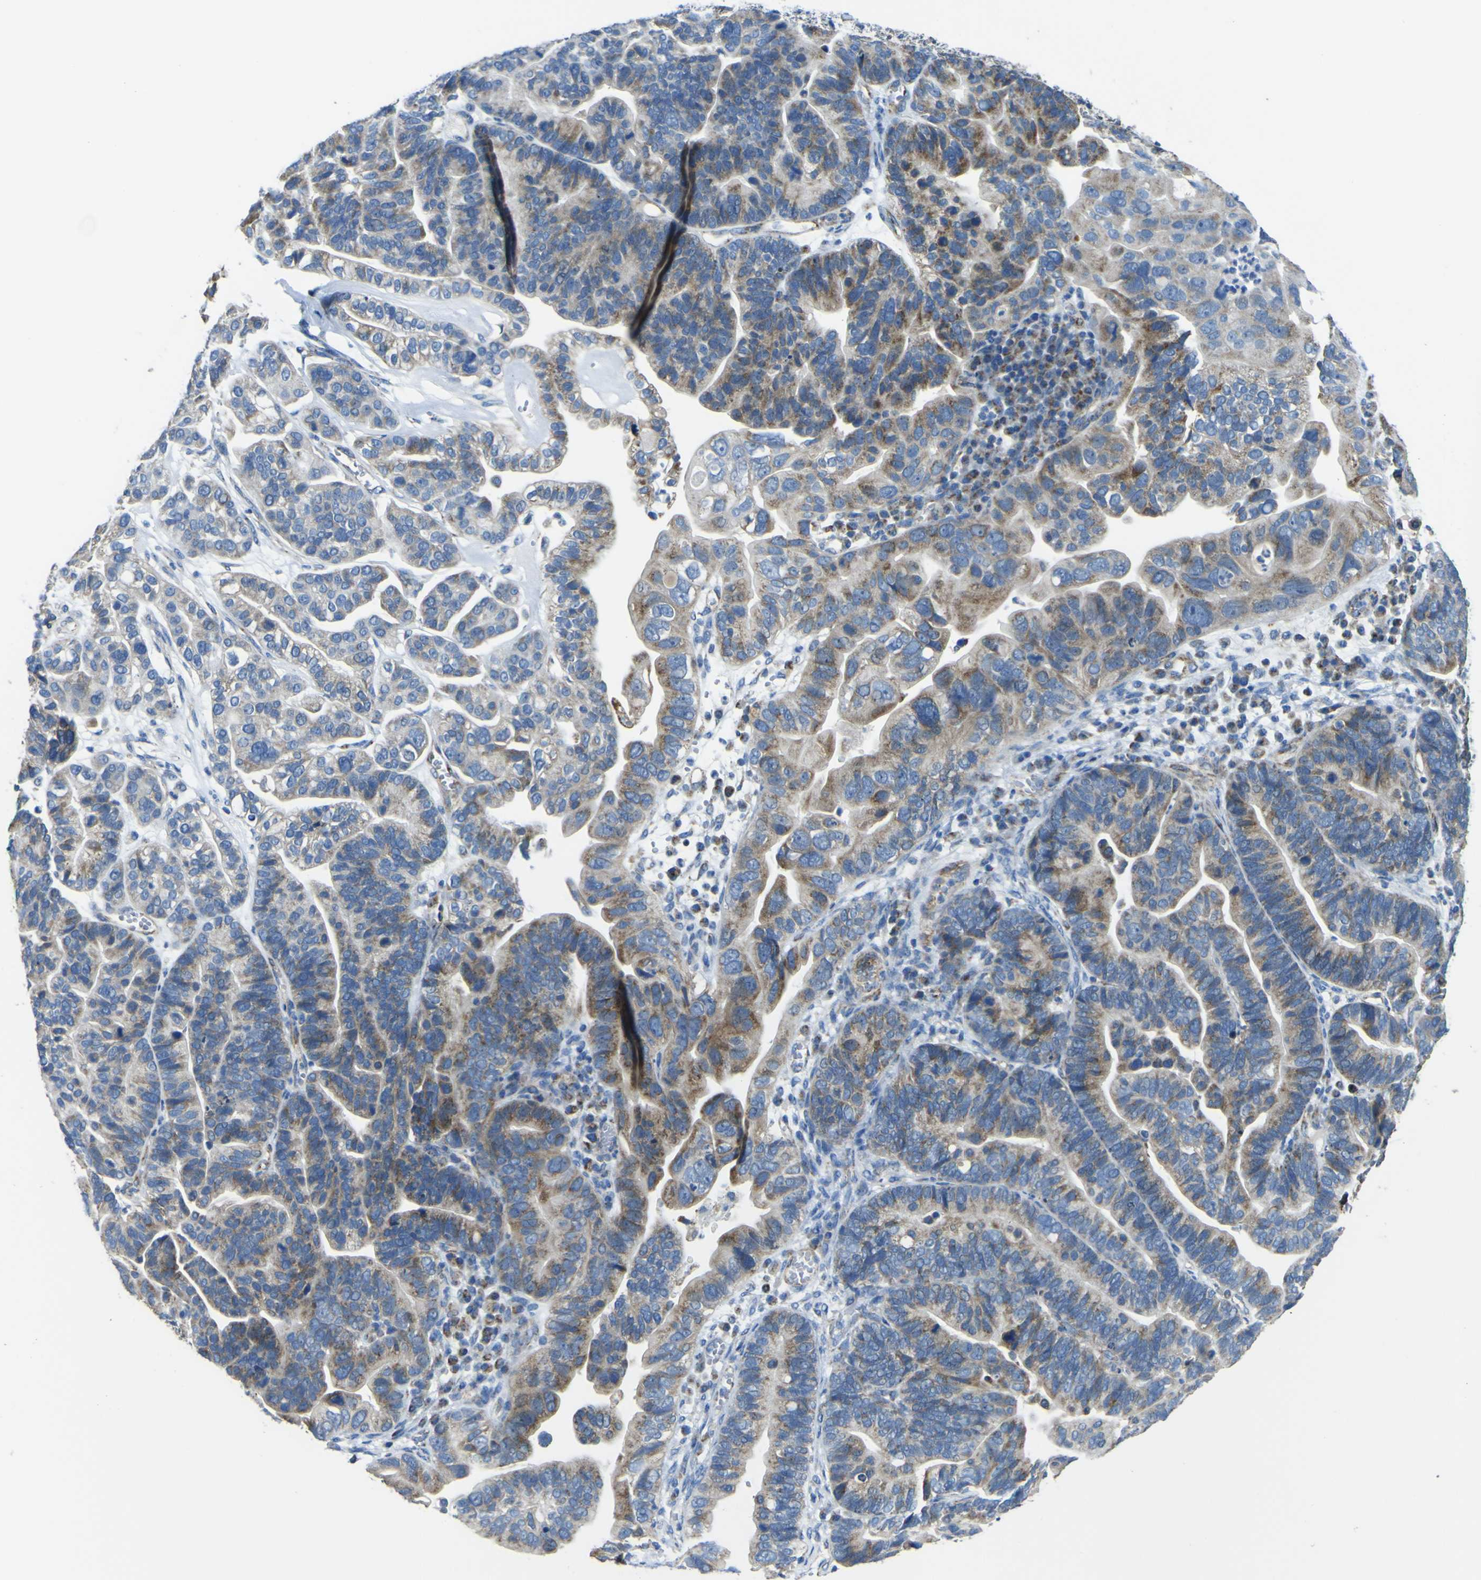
{"staining": {"intensity": "moderate", "quantity": "25%-75%", "location": "cytoplasmic/membranous"}, "tissue": "ovarian cancer", "cell_type": "Tumor cells", "image_type": "cancer", "snomed": [{"axis": "morphology", "description": "Cystadenocarcinoma, serous, NOS"}, {"axis": "topography", "description": "Ovary"}], "caption": "Immunohistochemical staining of ovarian cancer (serous cystadenocarcinoma) demonstrates moderate cytoplasmic/membranous protein expression in about 25%-75% of tumor cells. (Brightfield microscopy of DAB IHC at high magnification).", "gene": "ALDH18A1", "patient": {"sex": "female", "age": 56}}